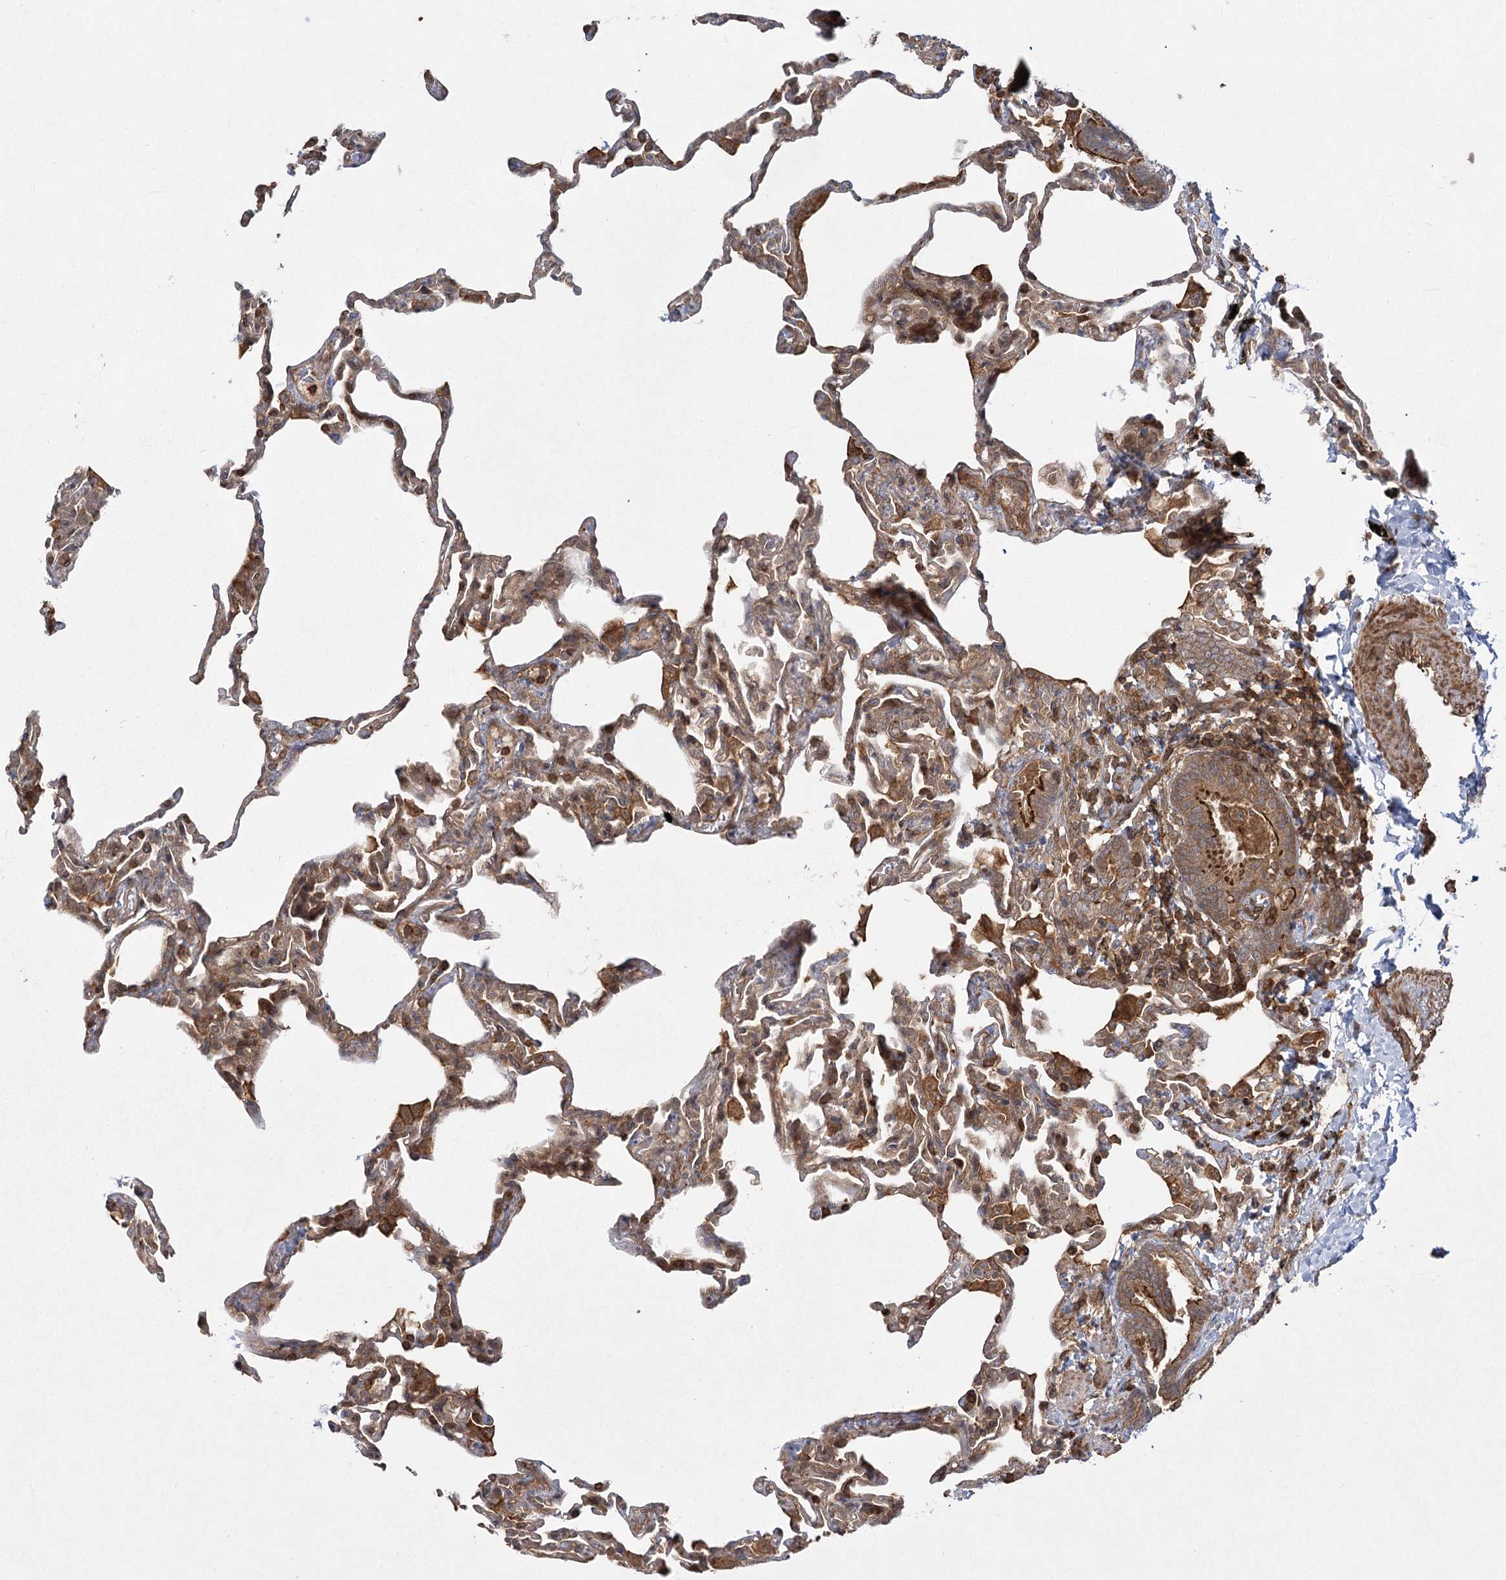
{"staining": {"intensity": "moderate", "quantity": "25%-75%", "location": "cytoplasmic/membranous"}, "tissue": "lung", "cell_type": "Alveolar cells", "image_type": "normal", "snomed": [{"axis": "morphology", "description": "Normal tissue, NOS"}, {"axis": "topography", "description": "Lung"}], "caption": "Immunohistochemistry histopathology image of normal lung: lung stained using IHC reveals medium levels of moderate protein expression localized specifically in the cytoplasmic/membranous of alveolar cells, appearing as a cytoplasmic/membranous brown color.", "gene": "MDFIC", "patient": {"sex": "male", "age": 20}}